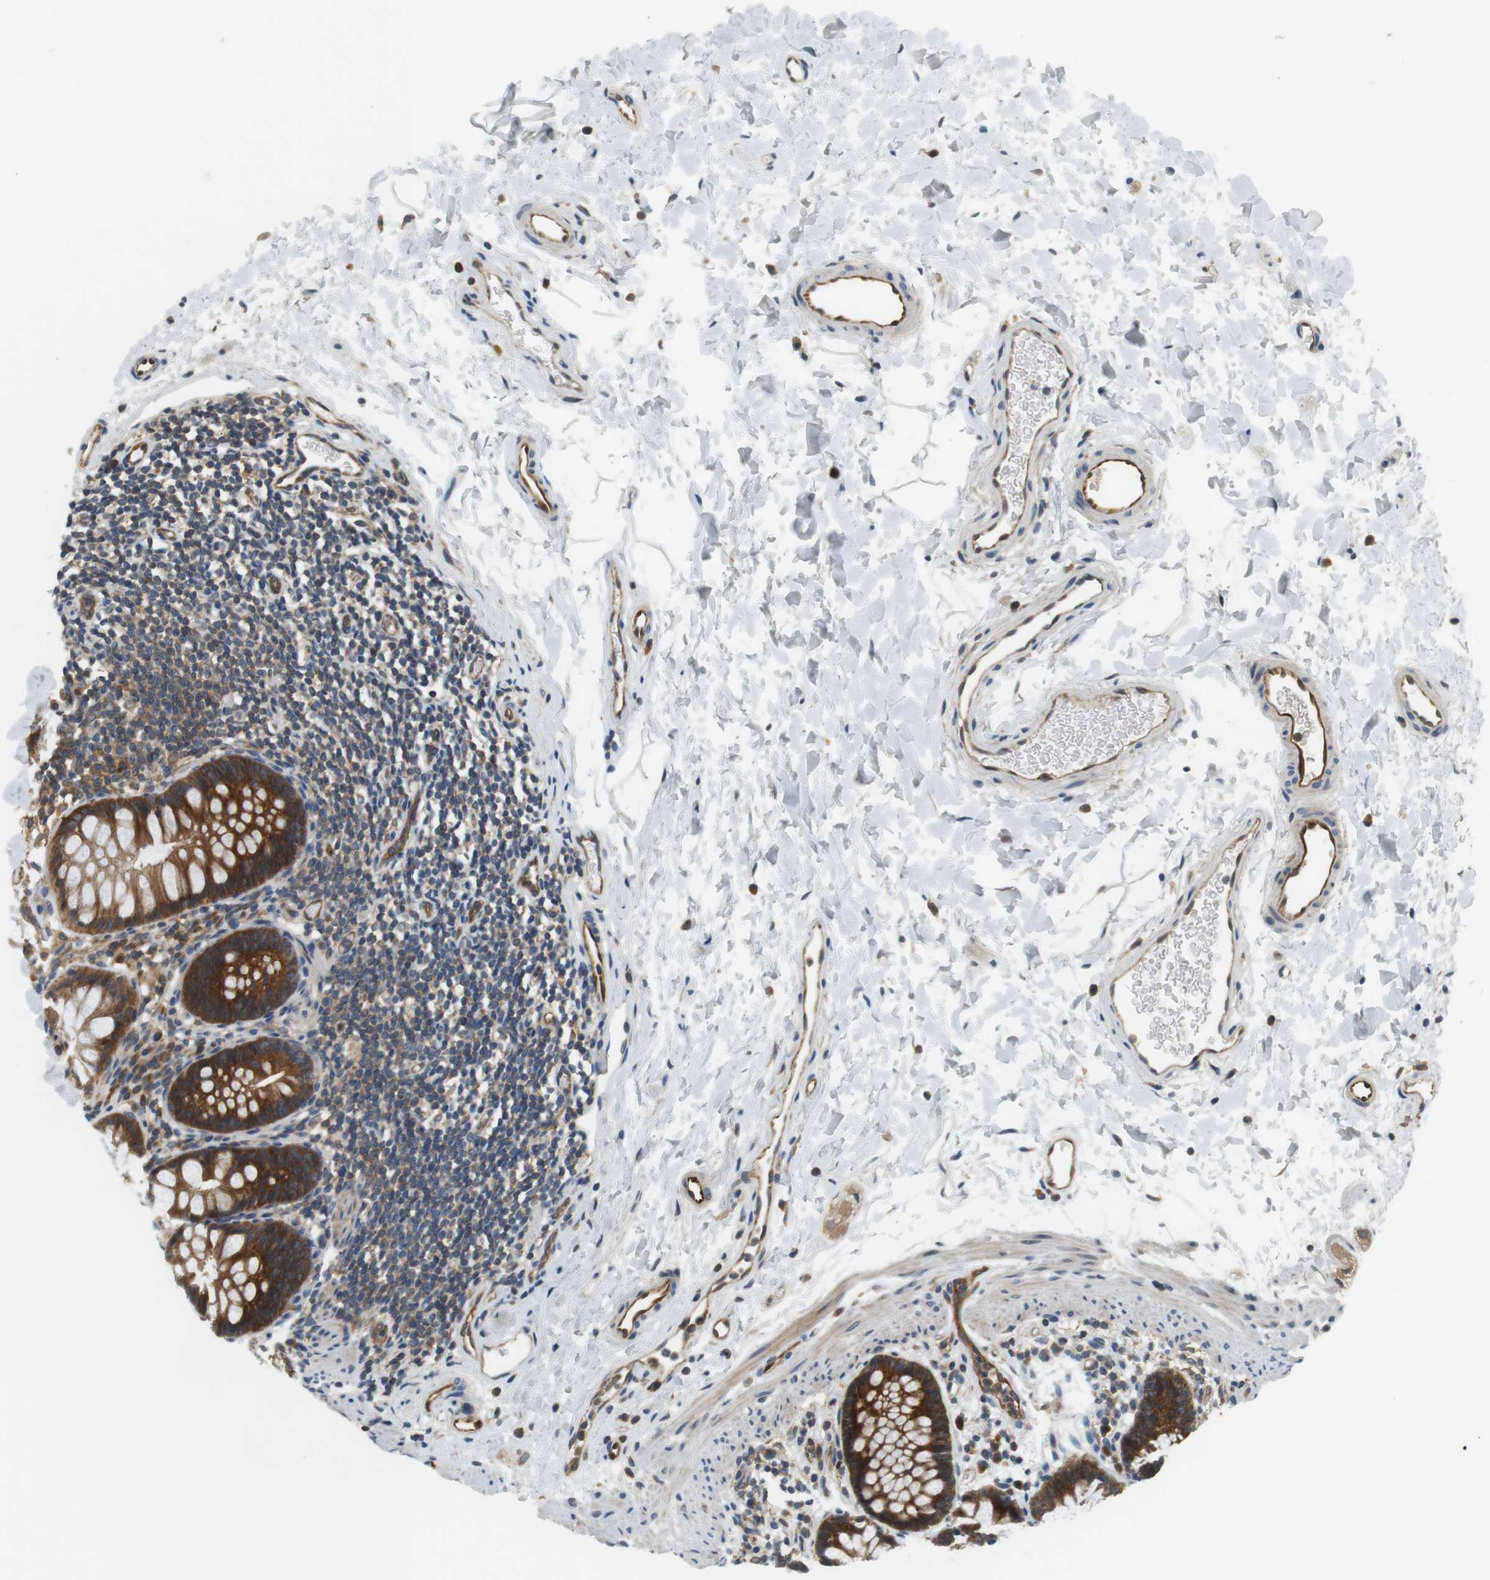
{"staining": {"intensity": "strong", "quantity": ">75%", "location": "cytoplasmic/membranous"}, "tissue": "rectum", "cell_type": "Glandular cells", "image_type": "normal", "snomed": [{"axis": "morphology", "description": "Normal tissue, NOS"}, {"axis": "topography", "description": "Rectum"}], "caption": "Immunohistochemistry (DAB) staining of normal human rectum shows strong cytoplasmic/membranous protein expression in about >75% of glandular cells. Using DAB (3,3'-diaminobenzidine) (brown) and hematoxylin (blue) stains, captured at high magnification using brightfield microscopy.", "gene": "SH3GLB1", "patient": {"sex": "female", "age": 24}}